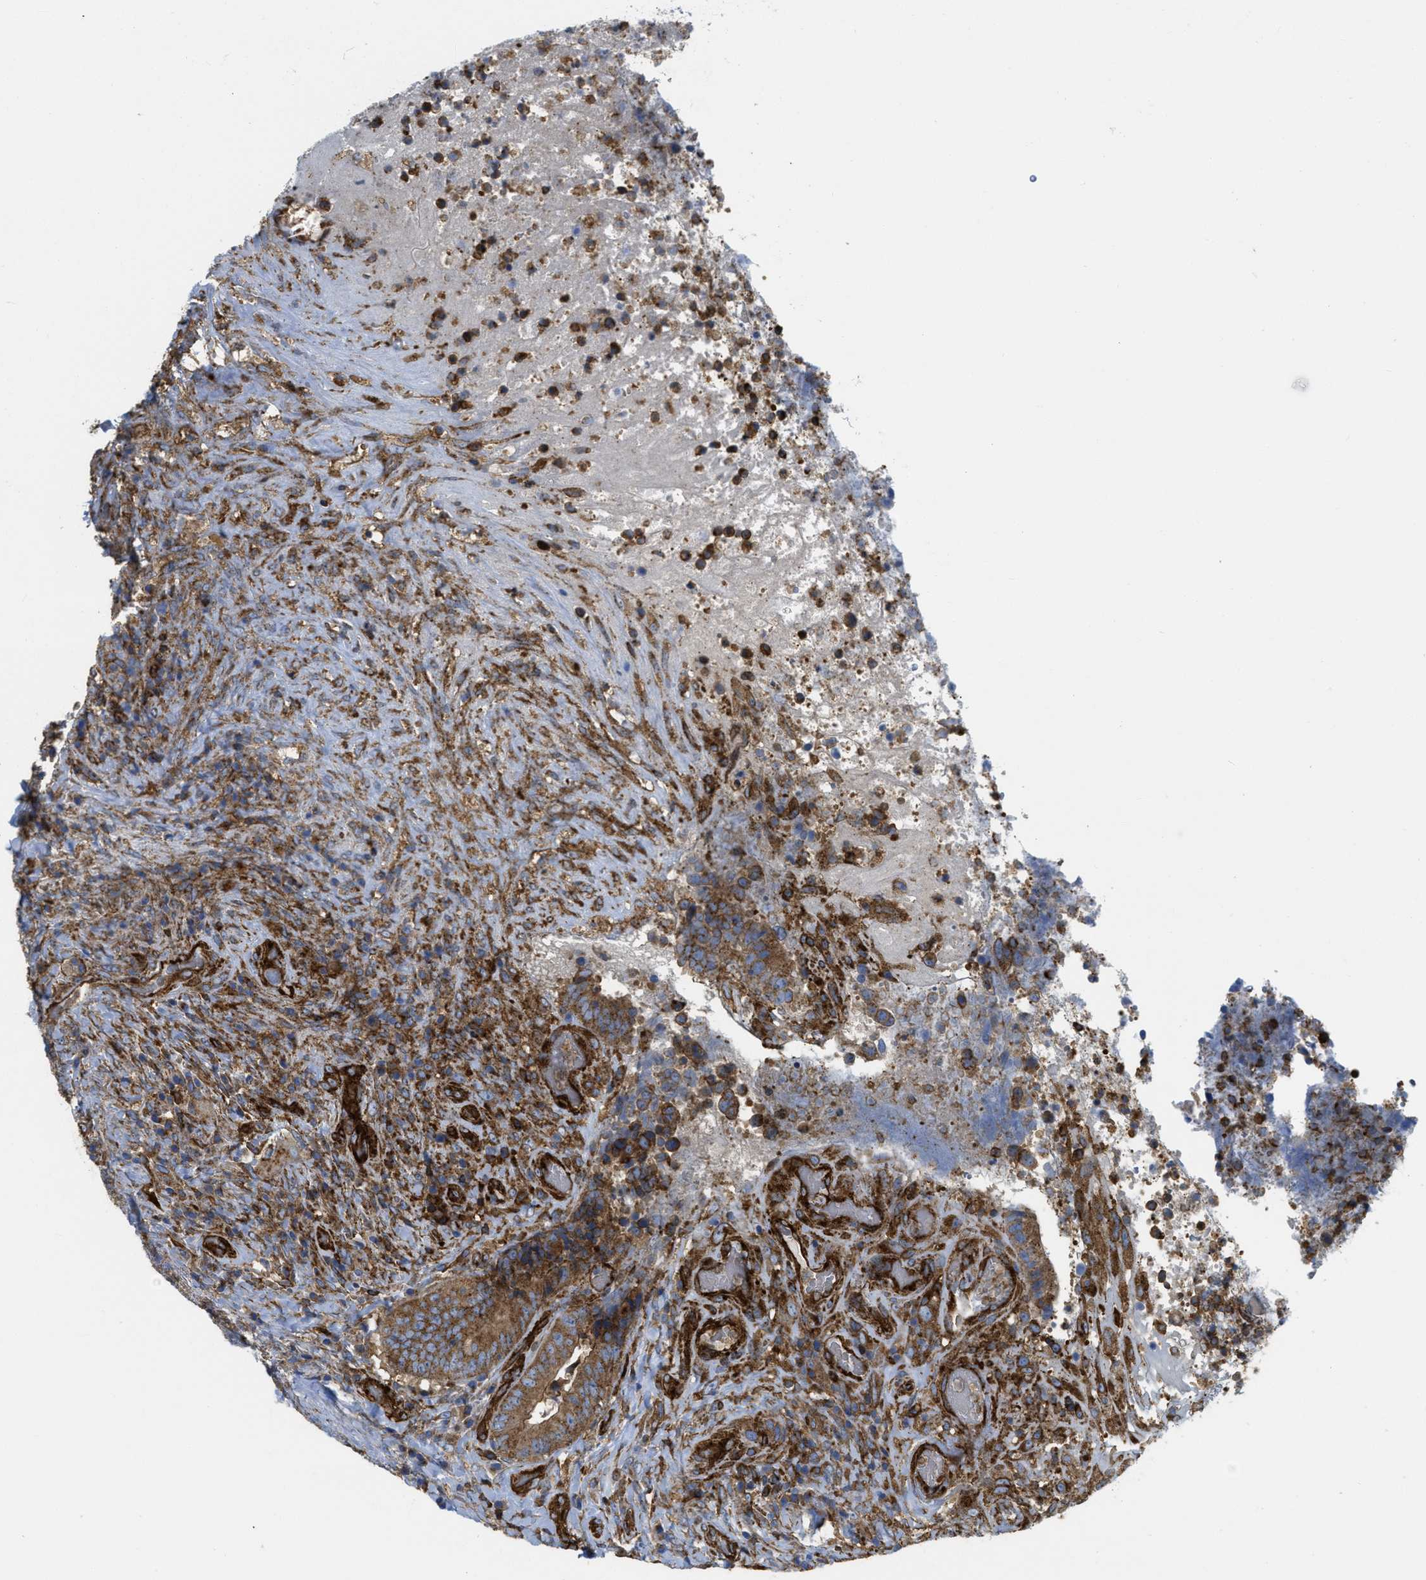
{"staining": {"intensity": "moderate", "quantity": ">75%", "location": "cytoplasmic/membranous"}, "tissue": "colorectal cancer", "cell_type": "Tumor cells", "image_type": "cancer", "snomed": [{"axis": "morphology", "description": "Adenocarcinoma, NOS"}, {"axis": "topography", "description": "Rectum"}], "caption": "A high-resolution histopathology image shows immunohistochemistry staining of colorectal adenocarcinoma, which demonstrates moderate cytoplasmic/membranous staining in approximately >75% of tumor cells. The staining was performed using DAB, with brown indicating positive protein expression. Nuclei are stained blue with hematoxylin.", "gene": "HIP1", "patient": {"sex": "male", "age": 72}}